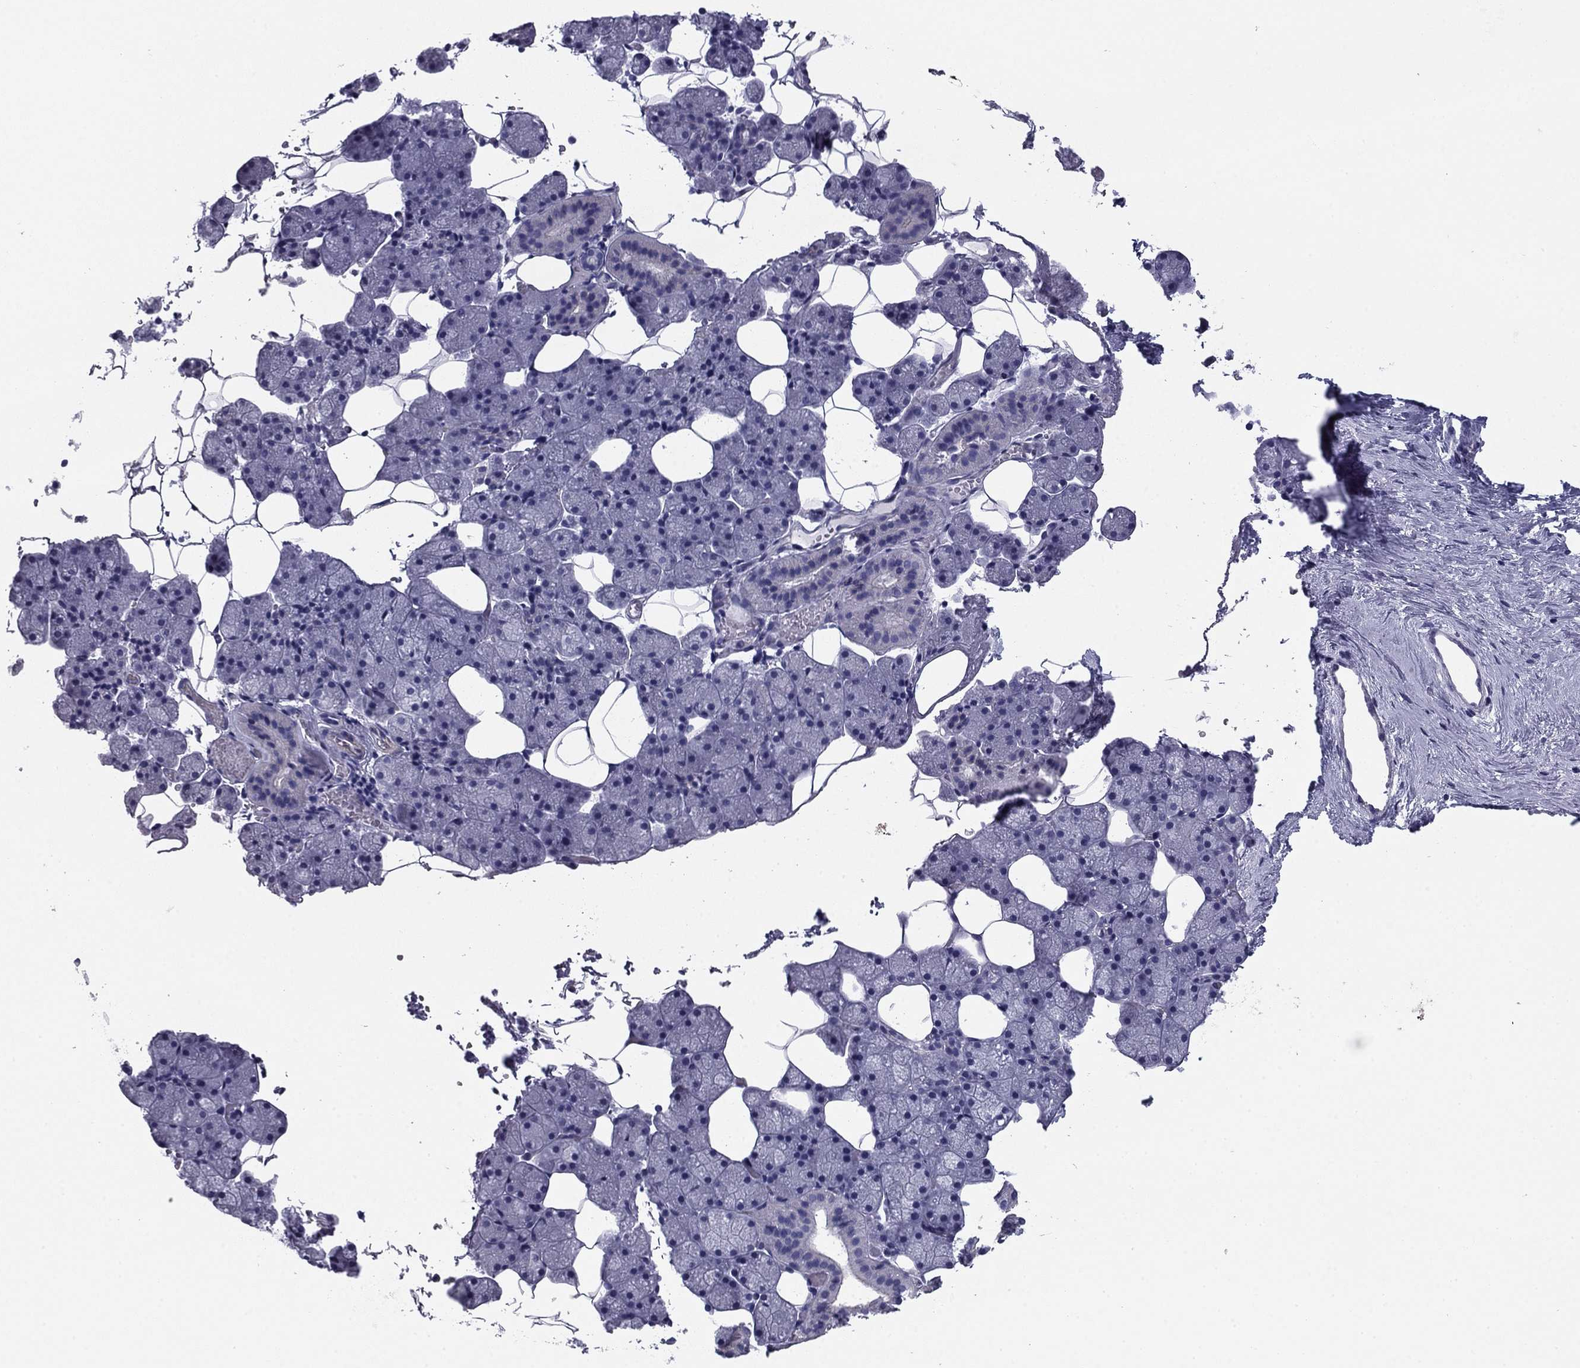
{"staining": {"intensity": "negative", "quantity": "none", "location": "none"}, "tissue": "salivary gland", "cell_type": "Glandular cells", "image_type": "normal", "snomed": [{"axis": "morphology", "description": "Normal tissue, NOS"}, {"axis": "topography", "description": "Salivary gland"}], "caption": "Micrograph shows no significant protein expression in glandular cells of benign salivary gland.", "gene": "FLNC", "patient": {"sex": "male", "age": 38}}